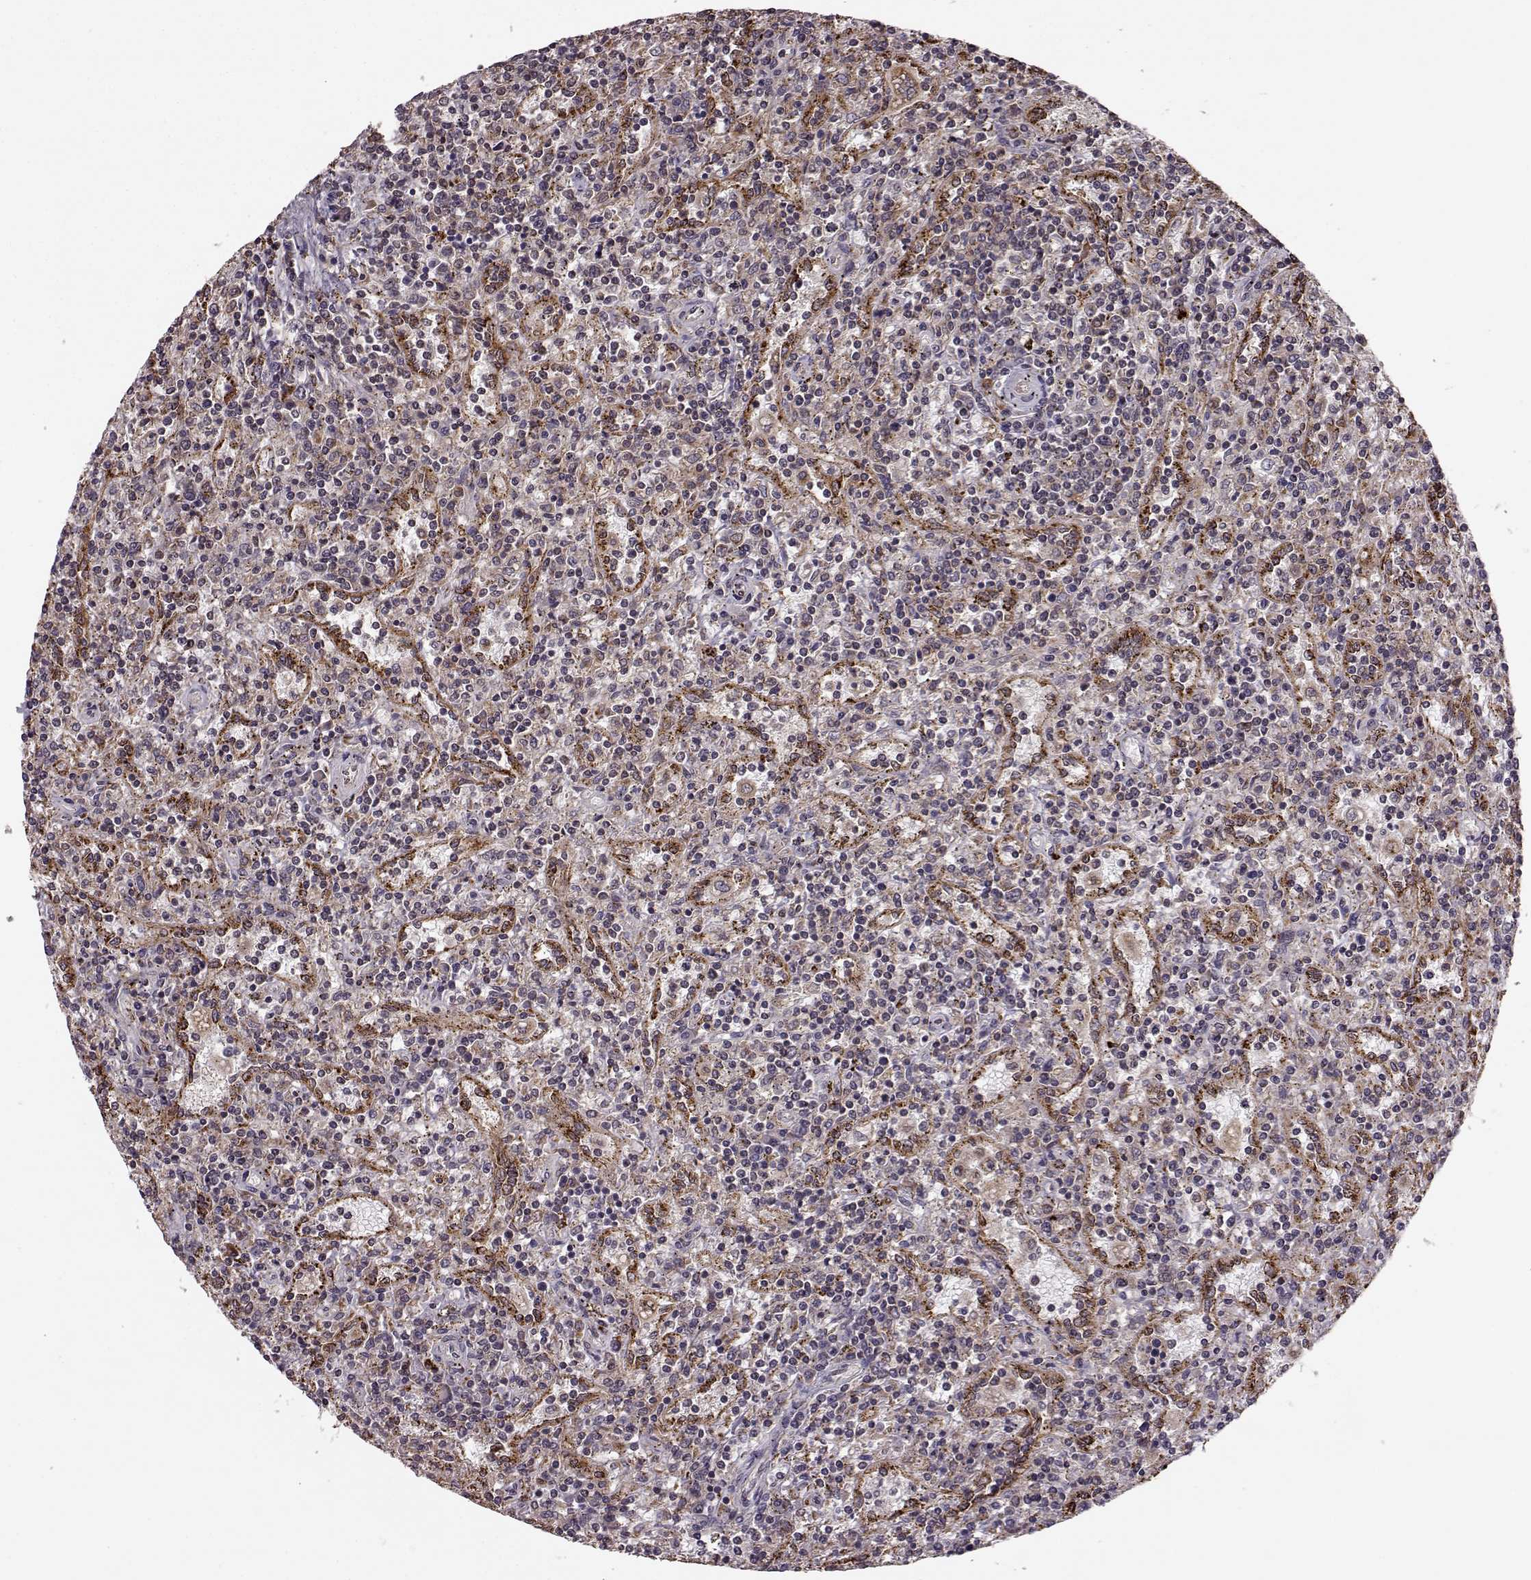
{"staining": {"intensity": "weak", "quantity": "<25%", "location": "cytoplasmic/membranous"}, "tissue": "lymphoma", "cell_type": "Tumor cells", "image_type": "cancer", "snomed": [{"axis": "morphology", "description": "Malignant lymphoma, non-Hodgkin's type, Low grade"}, {"axis": "topography", "description": "Spleen"}], "caption": "IHC micrograph of malignant lymphoma, non-Hodgkin's type (low-grade) stained for a protein (brown), which demonstrates no expression in tumor cells.", "gene": "YIPF5", "patient": {"sex": "male", "age": 62}}